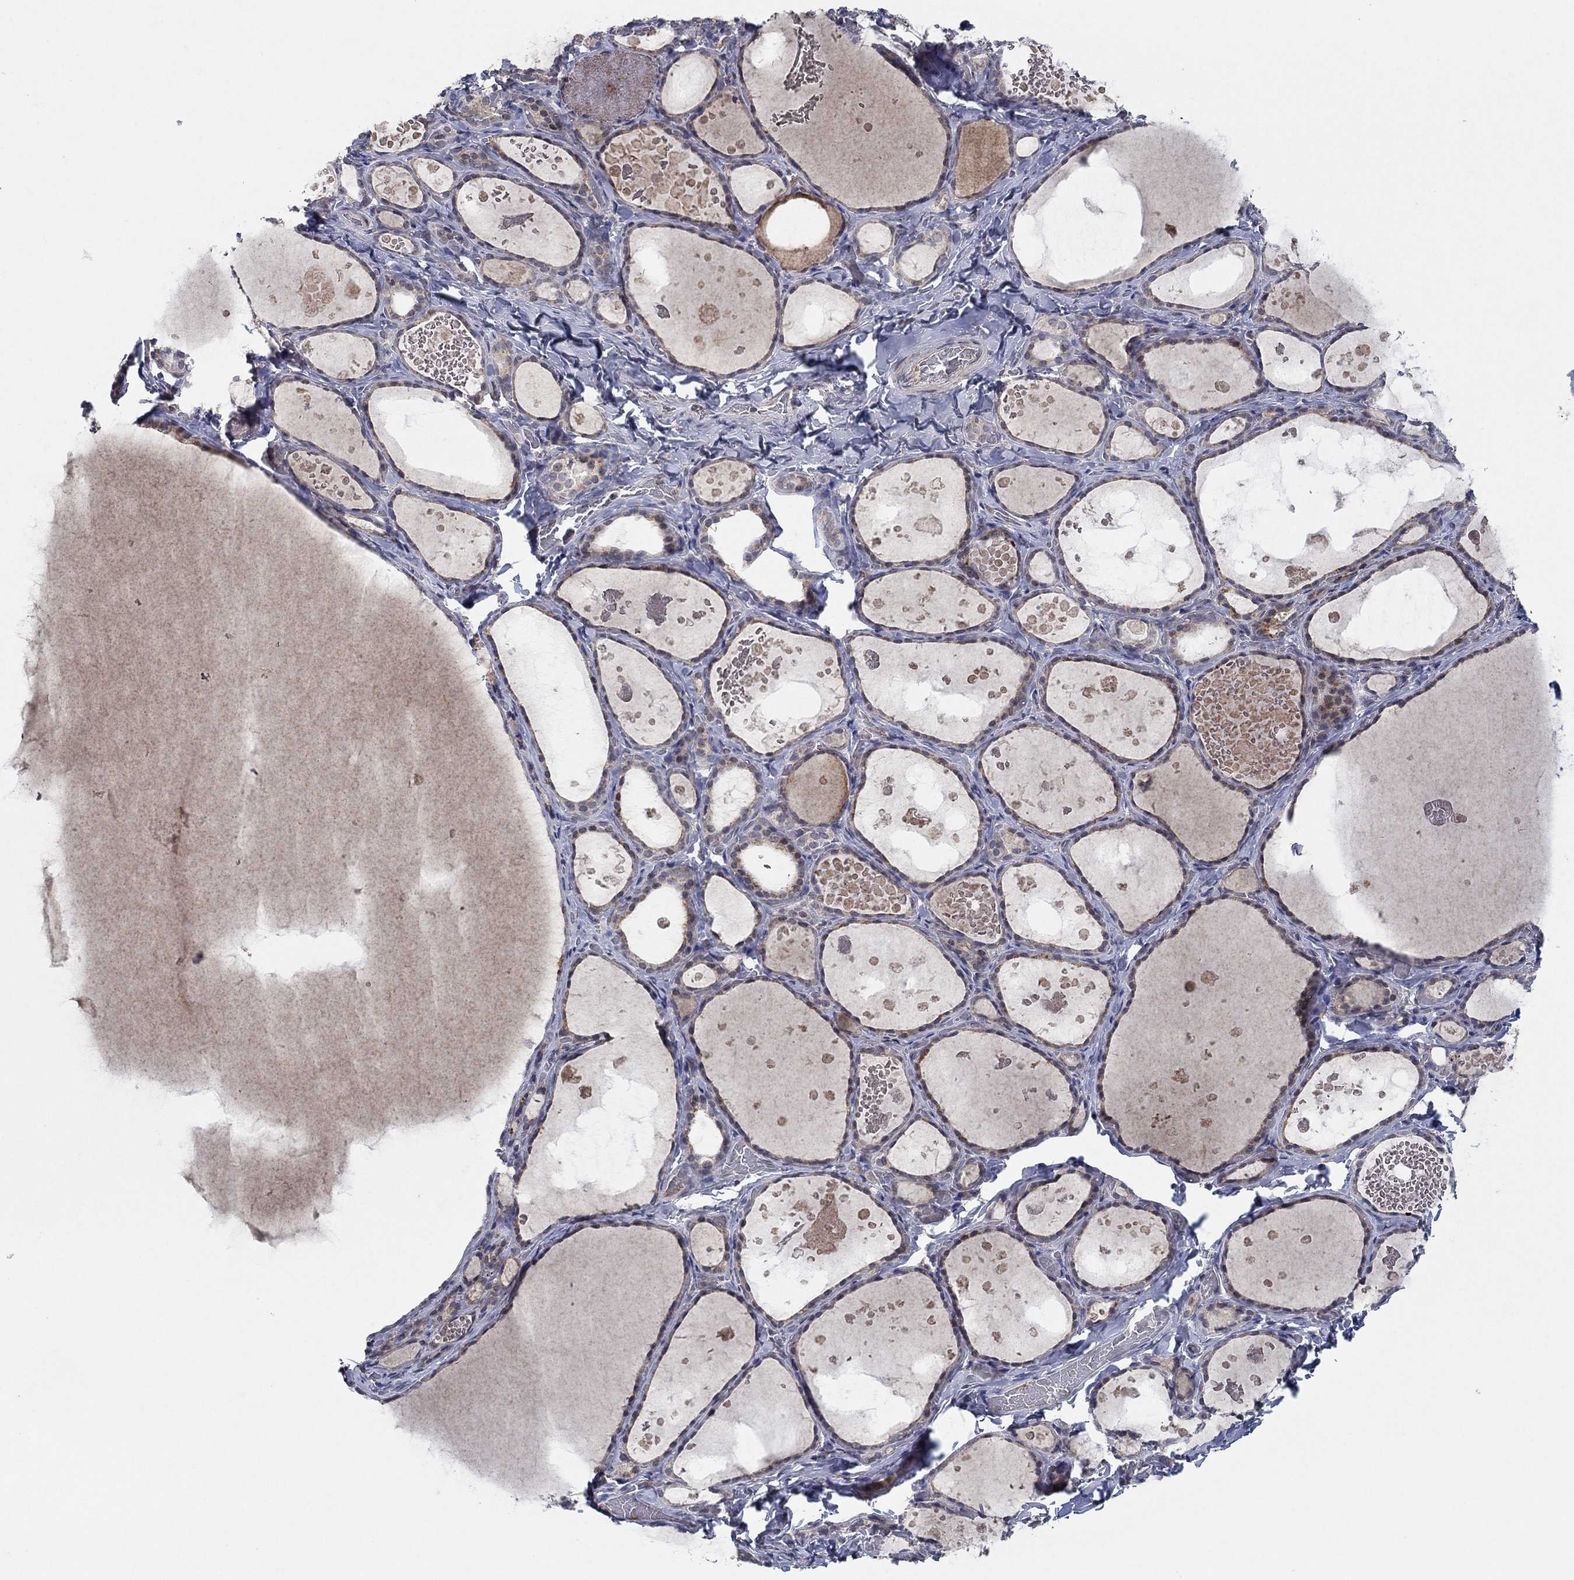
{"staining": {"intensity": "weak", "quantity": "25%-75%", "location": "cytoplasmic/membranous"}, "tissue": "thyroid gland", "cell_type": "Glandular cells", "image_type": "normal", "snomed": [{"axis": "morphology", "description": "Normal tissue, NOS"}, {"axis": "topography", "description": "Thyroid gland"}], "caption": "Immunohistochemistry image of normal human thyroid gland stained for a protein (brown), which reveals low levels of weak cytoplasmic/membranous staining in about 25%-75% of glandular cells.", "gene": "IL4", "patient": {"sex": "female", "age": 56}}